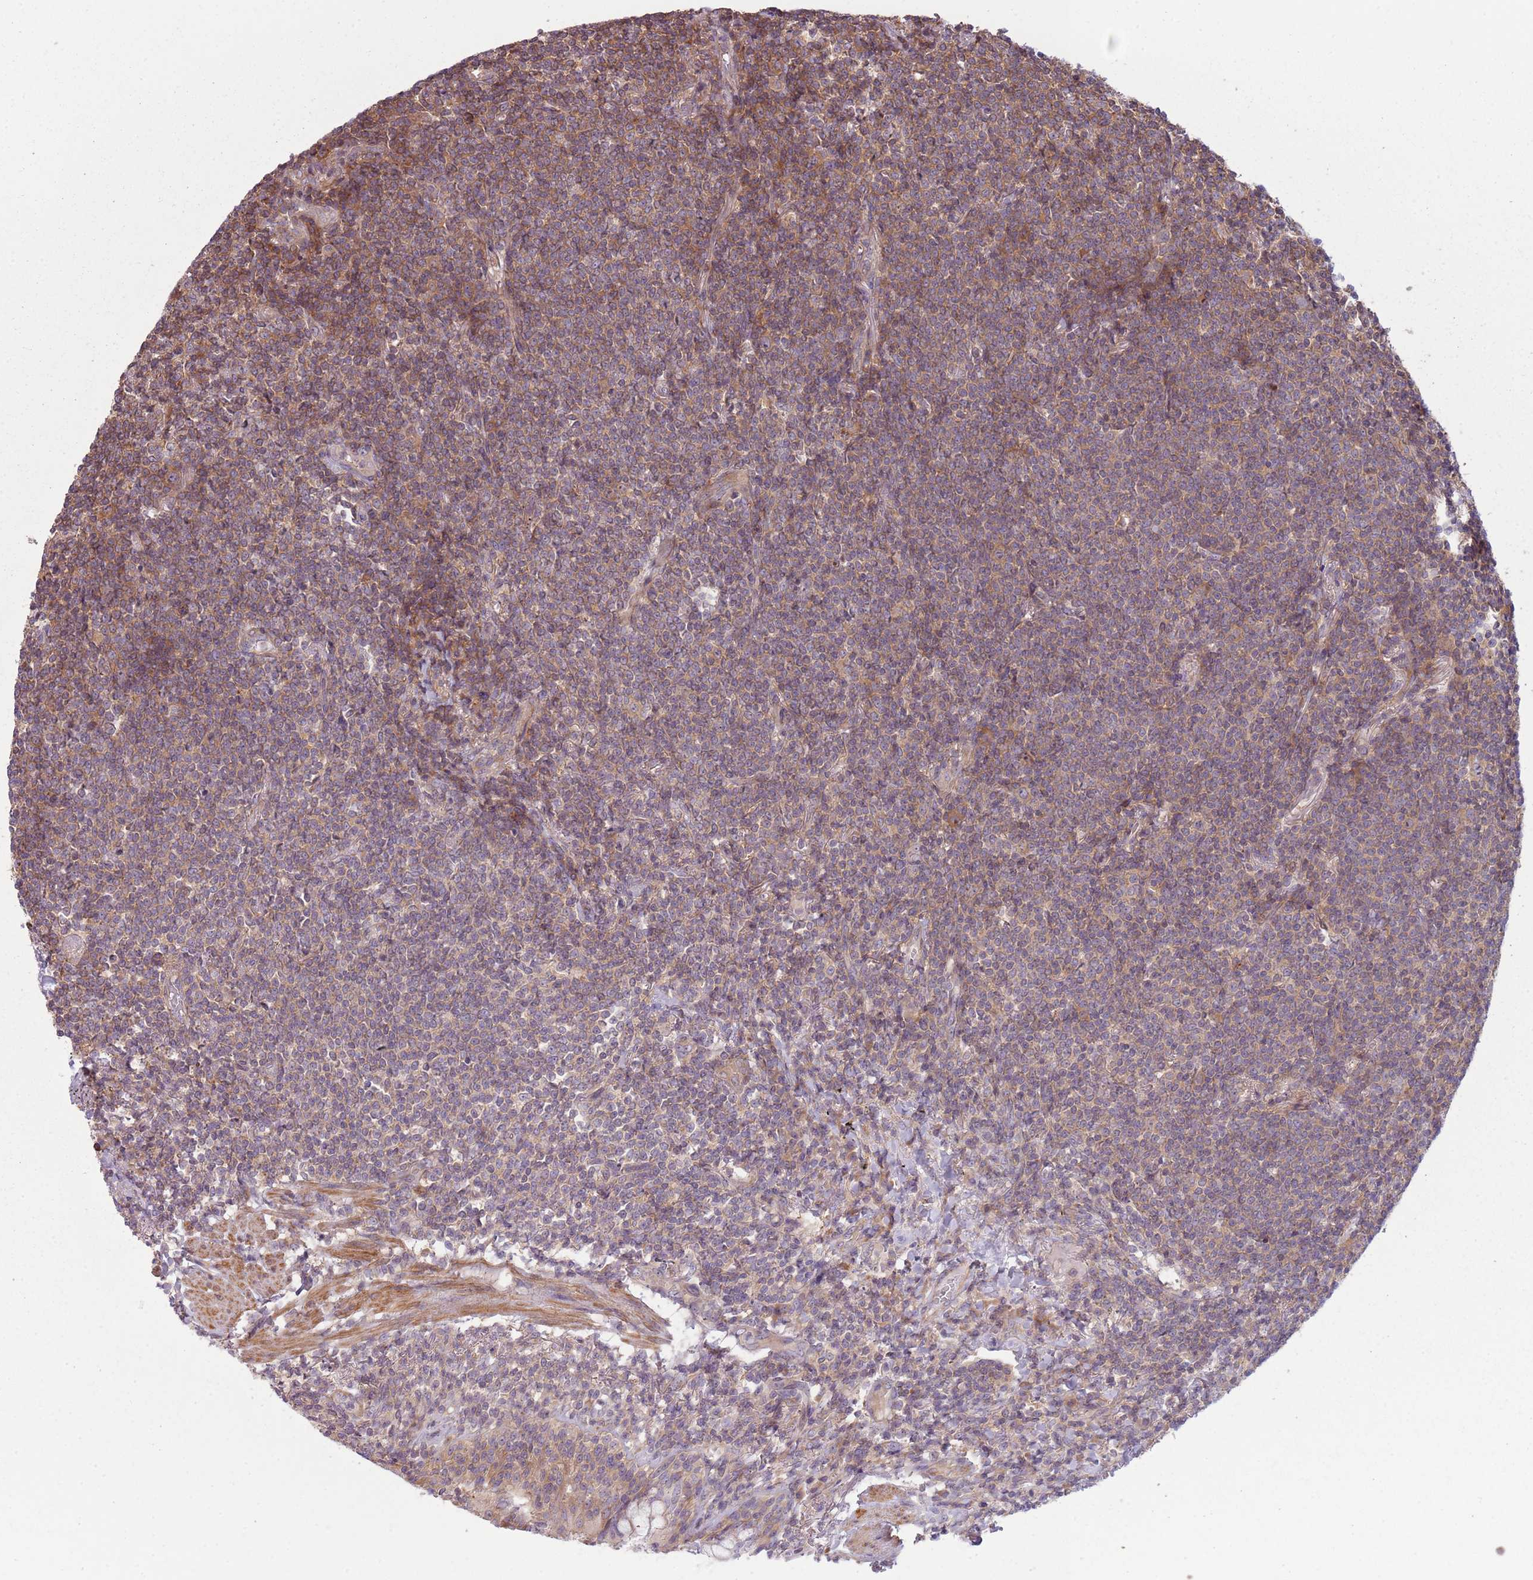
{"staining": {"intensity": "moderate", "quantity": ">75%", "location": "cytoplasmic/membranous"}, "tissue": "lymphoma", "cell_type": "Tumor cells", "image_type": "cancer", "snomed": [{"axis": "morphology", "description": "Malignant lymphoma, non-Hodgkin's type, Low grade"}, {"axis": "topography", "description": "Lung"}], "caption": "Protein expression analysis of lymphoma displays moderate cytoplasmic/membranous expression in about >75% of tumor cells.", "gene": "RPL21", "patient": {"sex": "female", "age": 71}}